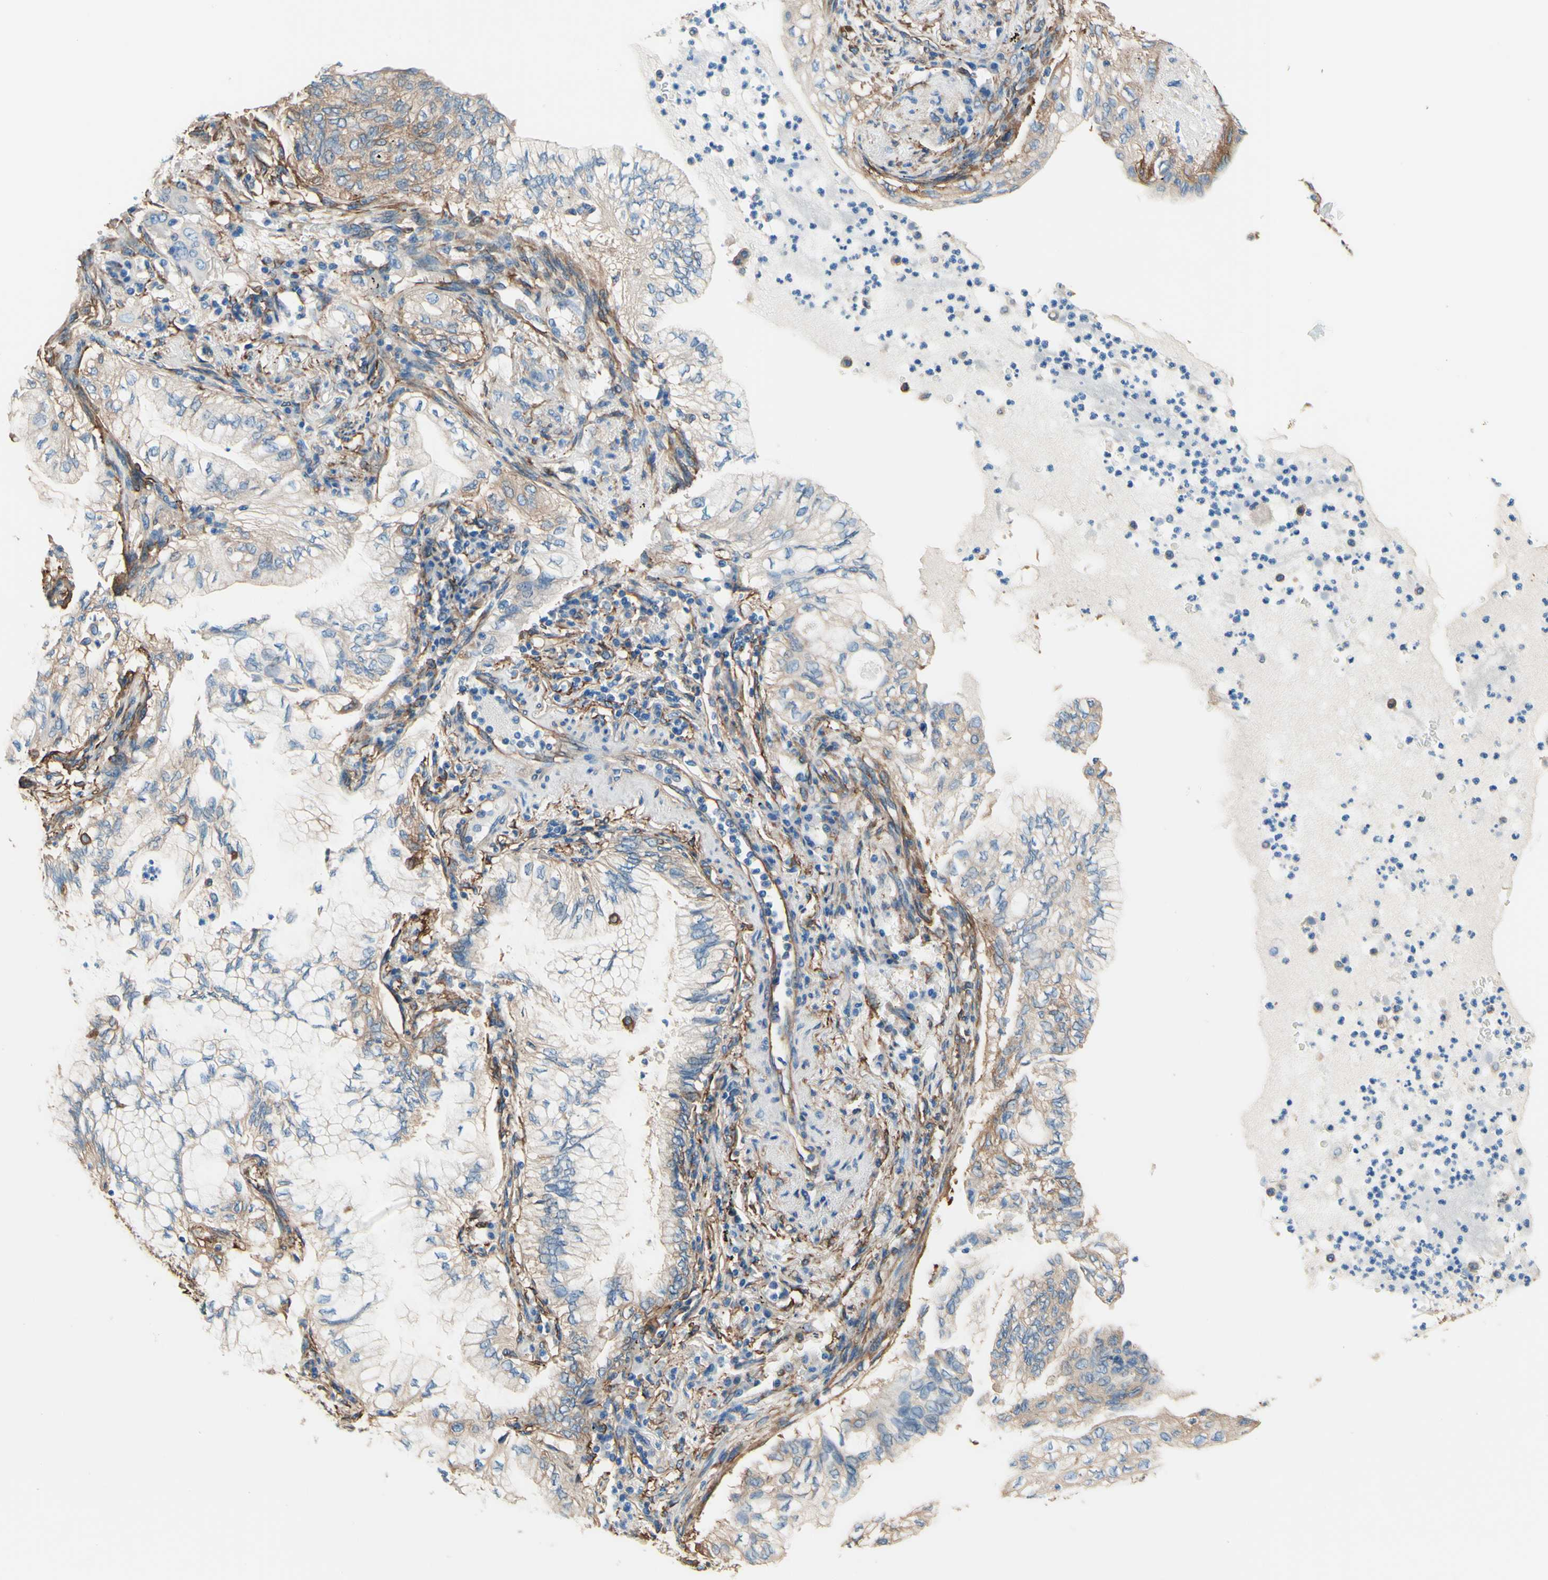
{"staining": {"intensity": "weak", "quantity": "25%-75%", "location": "cytoplasmic/membranous"}, "tissue": "lung cancer", "cell_type": "Tumor cells", "image_type": "cancer", "snomed": [{"axis": "morphology", "description": "Normal tissue, NOS"}, {"axis": "morphology", "description": "Adenocarcinoma, NOS"}, {"axis": "topography", "description": "Bronchus"}, {"axis": "topography", "description": "Lung"}], "caption": "Adenocarcinoma (lung) stained with a protein marker reveals weak staining in tumor cells.", "gene": "DPYSL3", "patient": {"sex": "female", "age": 70}}